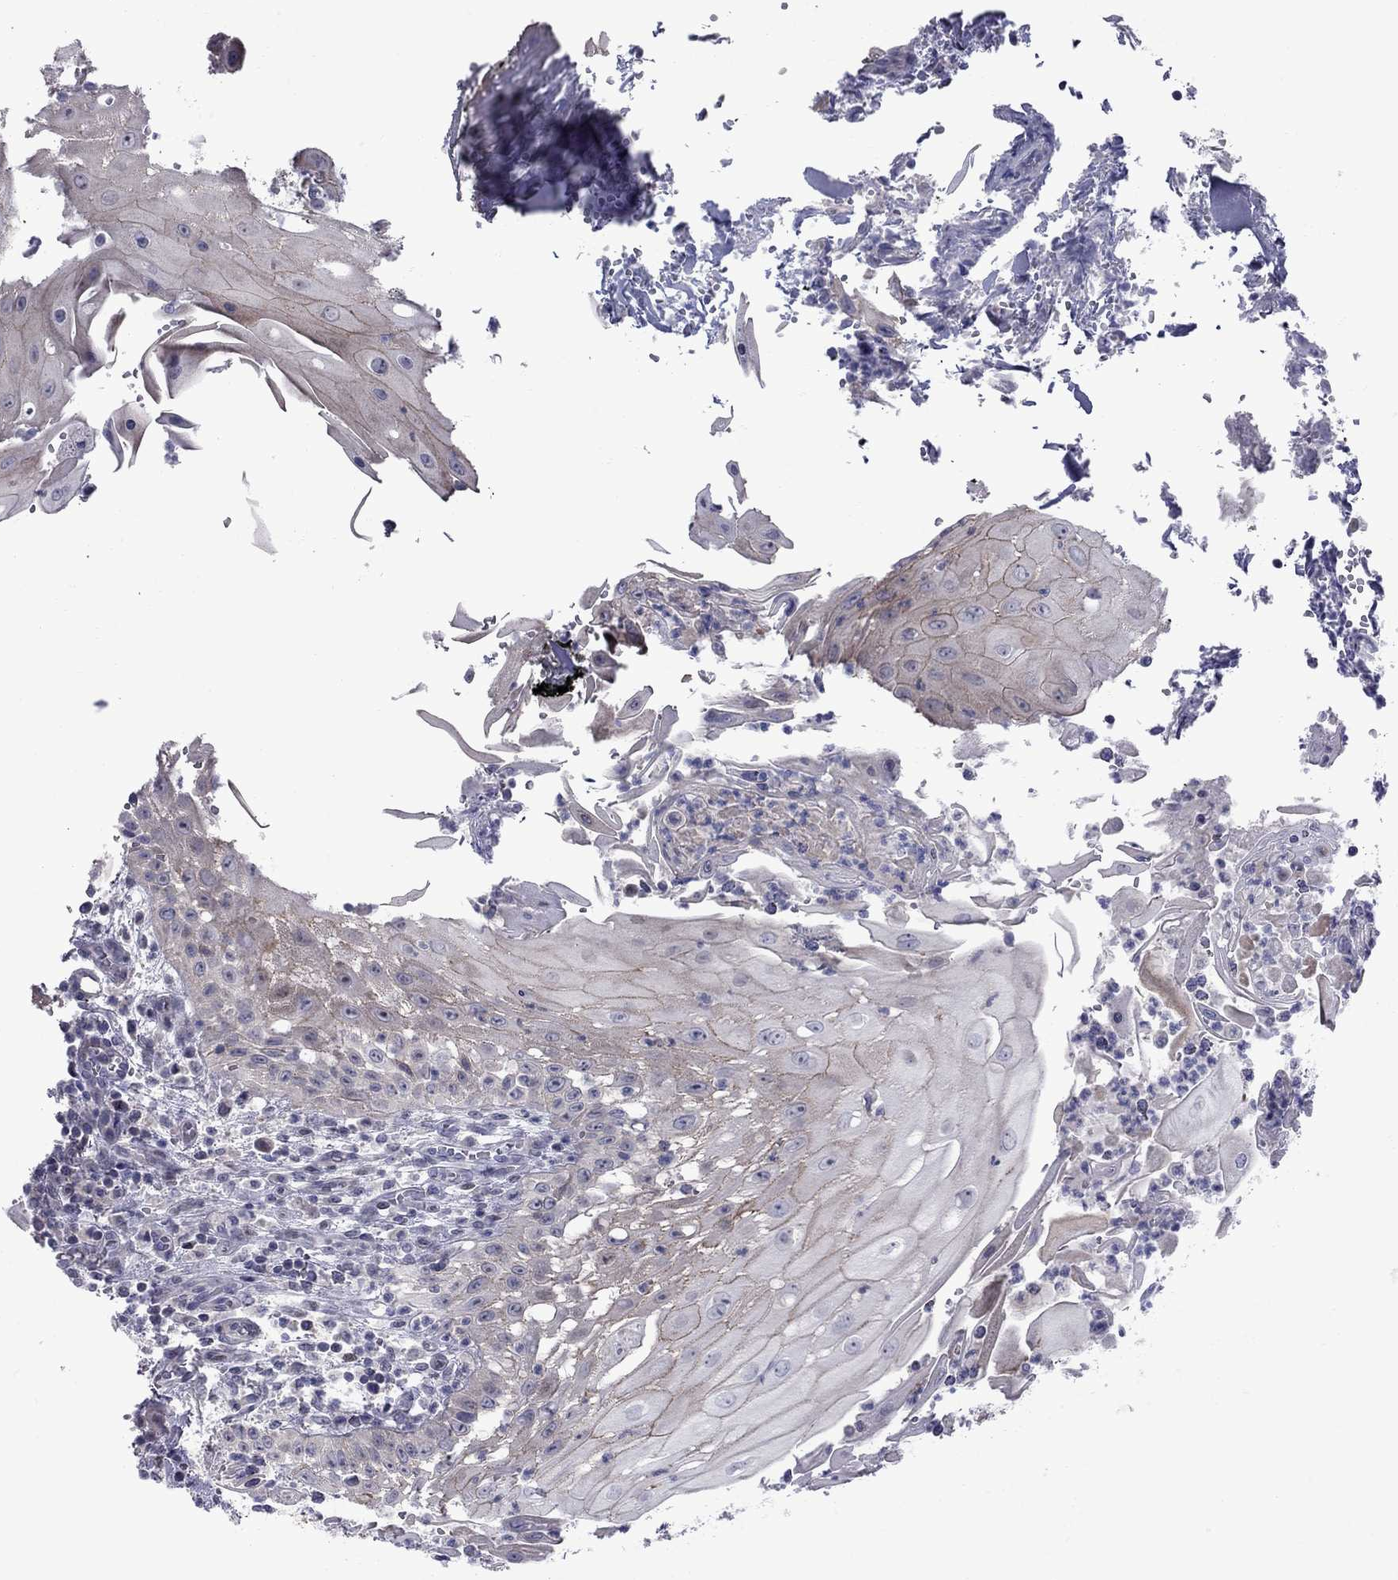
{"staining": {"intensity": "weak", "quantity": "<25%", "location": "cytoplasmic/membranous"}, "tissue": "head and neck cancer", "cell_type": "Tumor cells", "image_type": "cancer", "snomed": [{"axis": "morphology", "description": "Squamous cell carcinoma, NOS"}, {"axis": "topography", "description": "Oral tissue"}, {"axis": "topography", "description": "Head-Neck"}], "caption": "Immunohistochemical staining of head and neck cancer reveals no significant positivity in tumor cells.", "gene": "NRARP", "patient": {"sex": "male", "age": 58}}